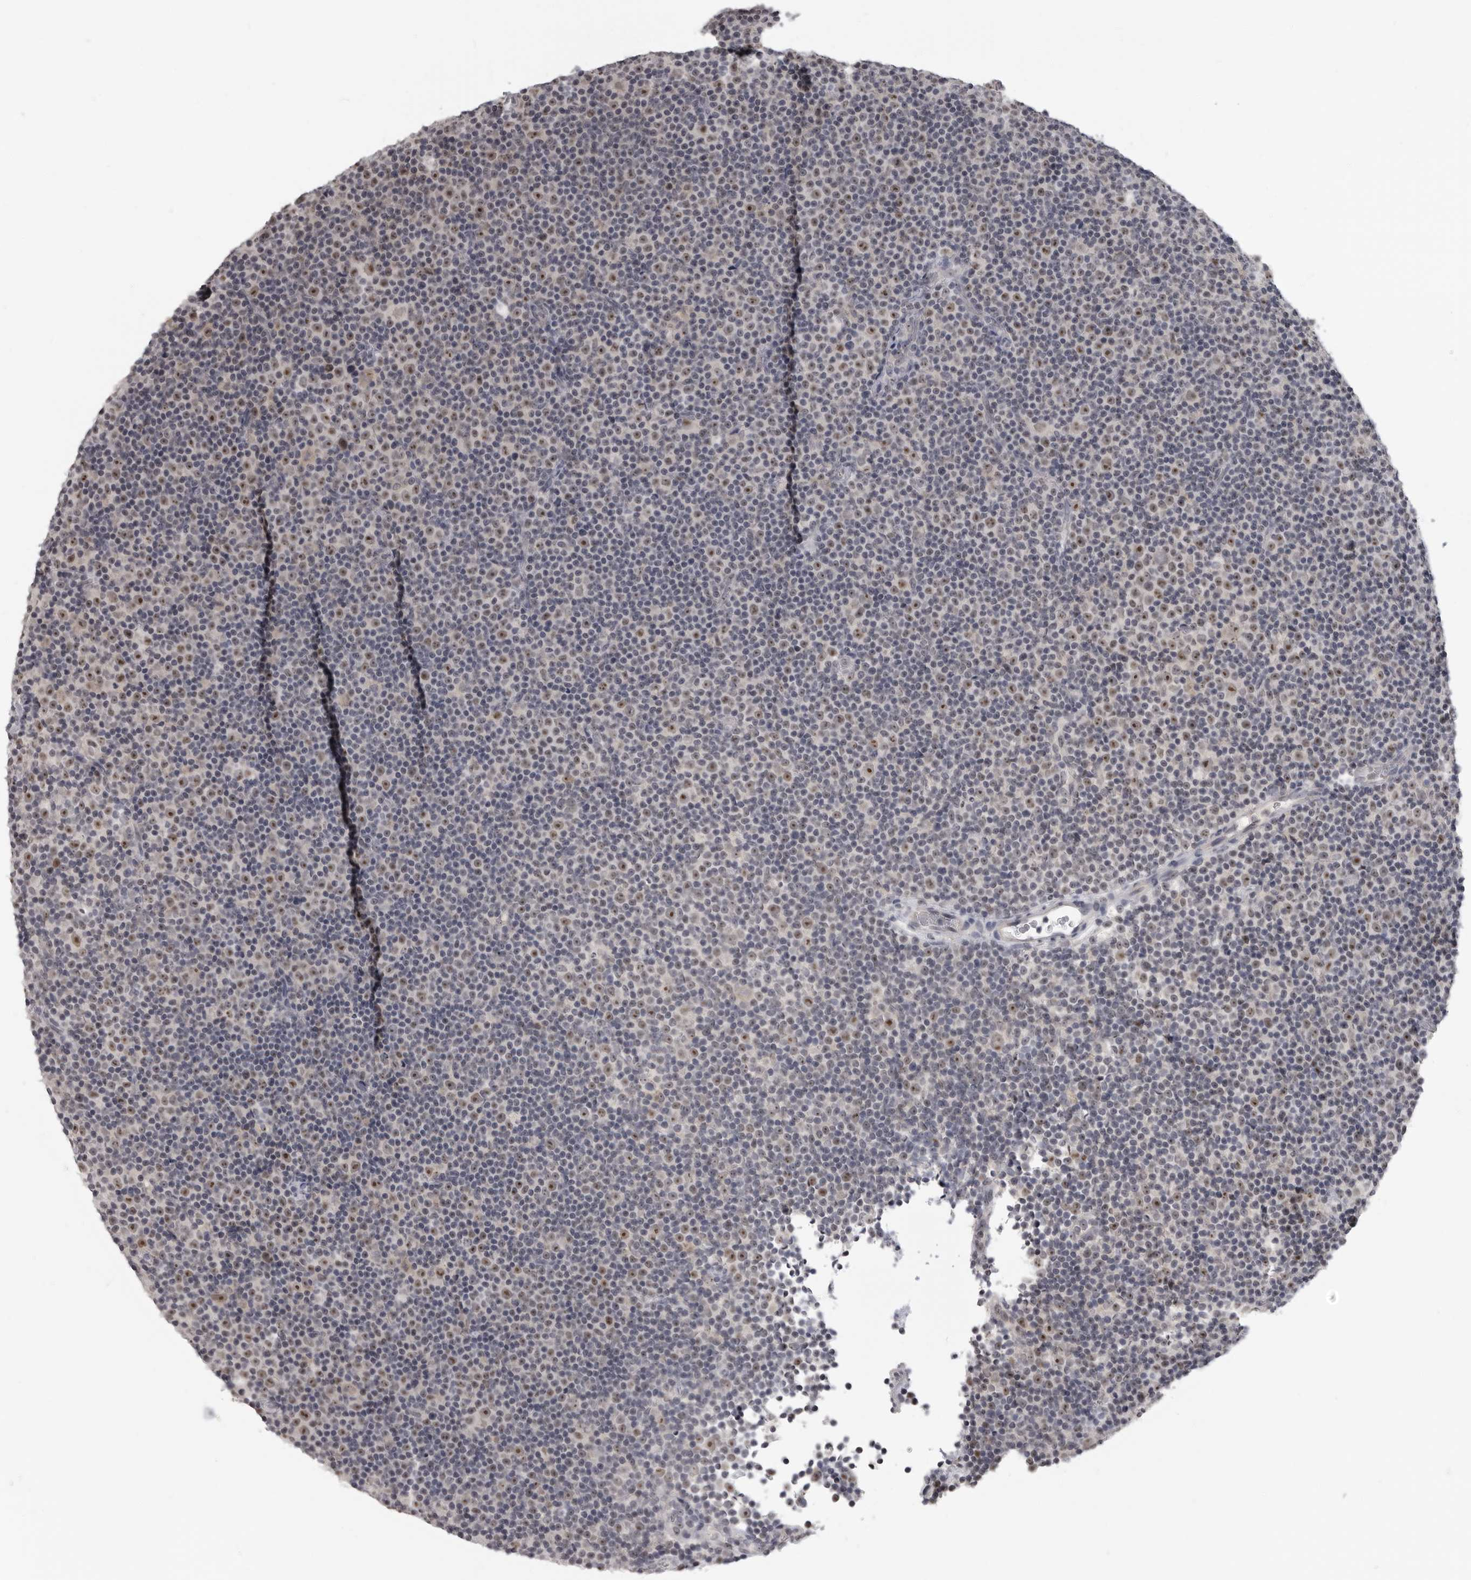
{"staining": {"intensity": "moderate", "quantity": ">75%", "location": "nuclear"}, "tissue": "lymphoma", "cell_type": "Tumor cells", "image_type": "cancer", "snomed": [{"axis": "morphology", "description": "Malignant lymphoma, non-Hodgkin's type, Low grade"}, {"axis": "topography", "description": "Lymph node"}], "caption": "Protein expression analysis of human malignant lymphoma, non-Hodgkin's type (low-grade) reveals moderate nuclear staining in about >75% of tumor cells.", "gene": "MRTO4", "patient": {"sex": "female", "age": 67}}